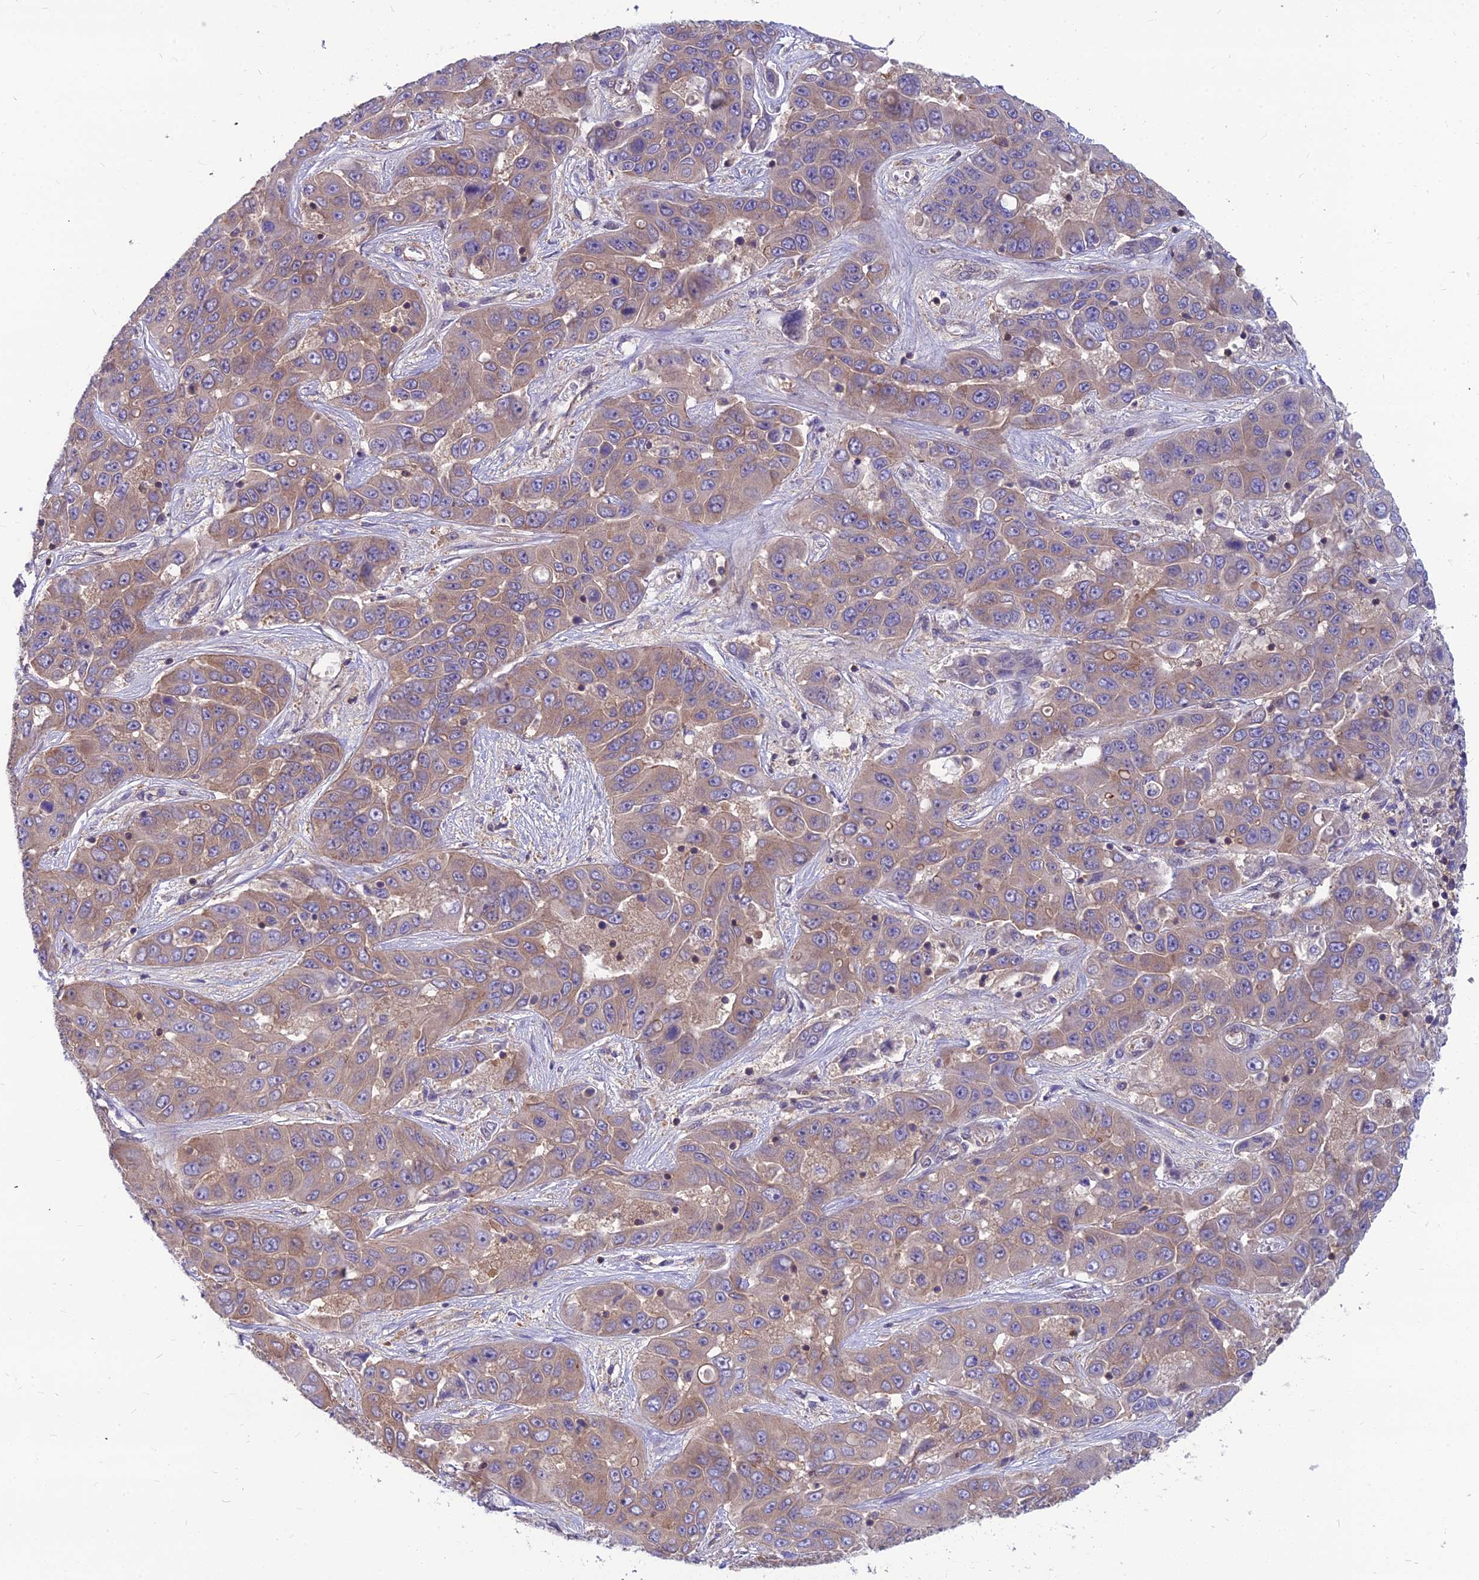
{"staining": {"intensity": "weak", "quantity": "25%-75%", "location": "cytoplasmic/membranous"}, "tissue": "liver cancer", "cell_type": "Tumor cells", "image_type": "cancer", "snomed": [{"axis": "morphology", "description": "Cholangiocarcinoma"}, {"axis": "topography", "description": "Liver"}], "caption": "The micrograph shows a brown stain indicating the presence of a protein in the cytoplasmic/membranous of tumor cells in liver cancer (cholangiocarcinoma).", "gene": "MVD", "patient": {"sex": "female", "age": 52}}